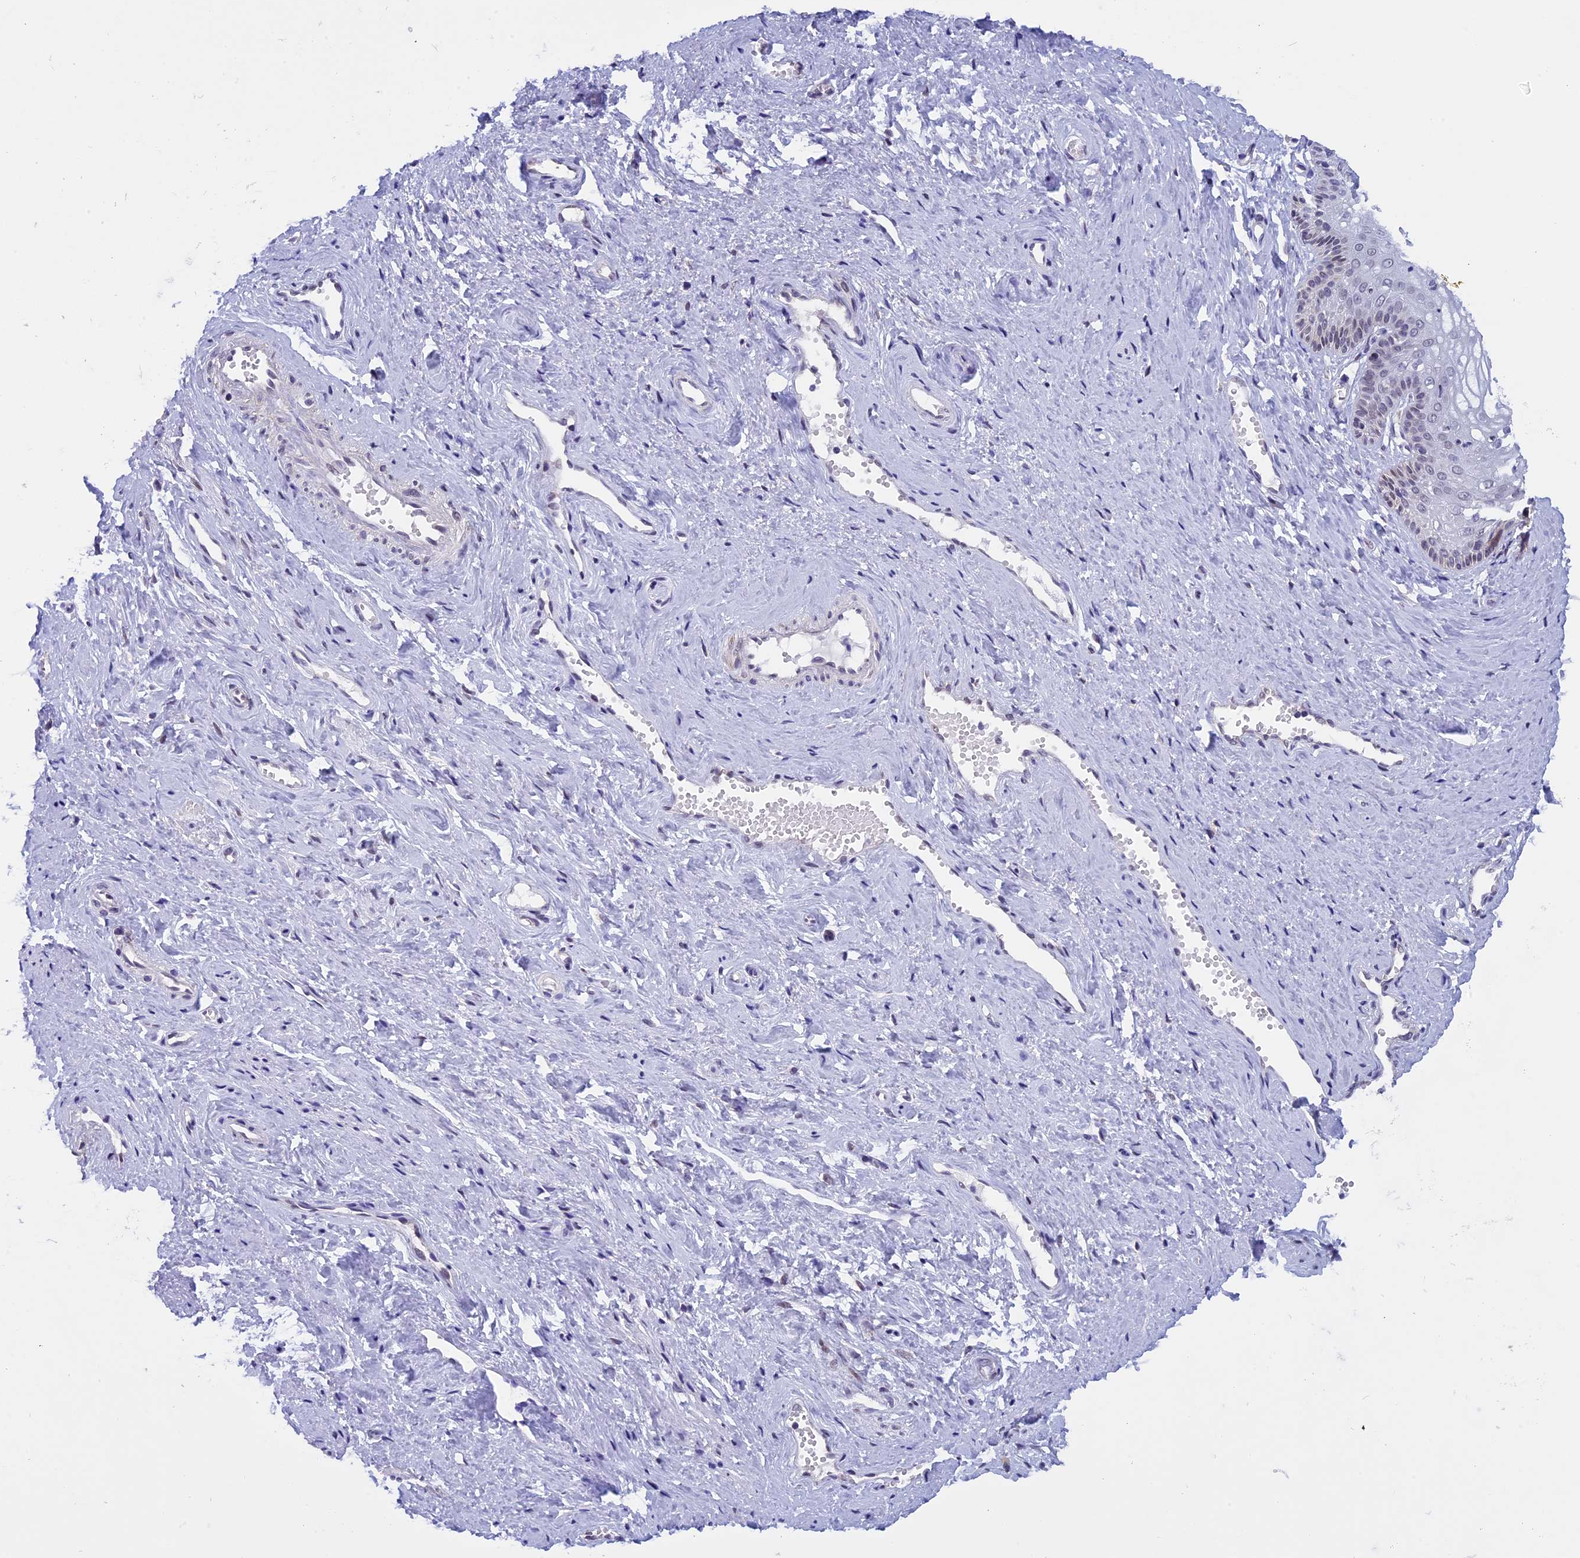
{"staining": {"intensity": "weak", "quantity": "<25%", "location": "nuclear"}, "tissue": "vagina", "cell_type": "Squamous epithelial cells", "image_type": "normal", "snomed": [{"axis": "morphology", "description": "Normal tissue, NOS"}, {"axis": "topography", "description": "Vagina"}, {"axis": "topography", "description": "Cervix"}], "caption": "A high-resolution histopathology image shows IHC staining of benign vagina, which reveals no significant expression in squamous epithelial cells.", "gene": "ZNF317", "patient": {"sex": "female", "age": 40}}